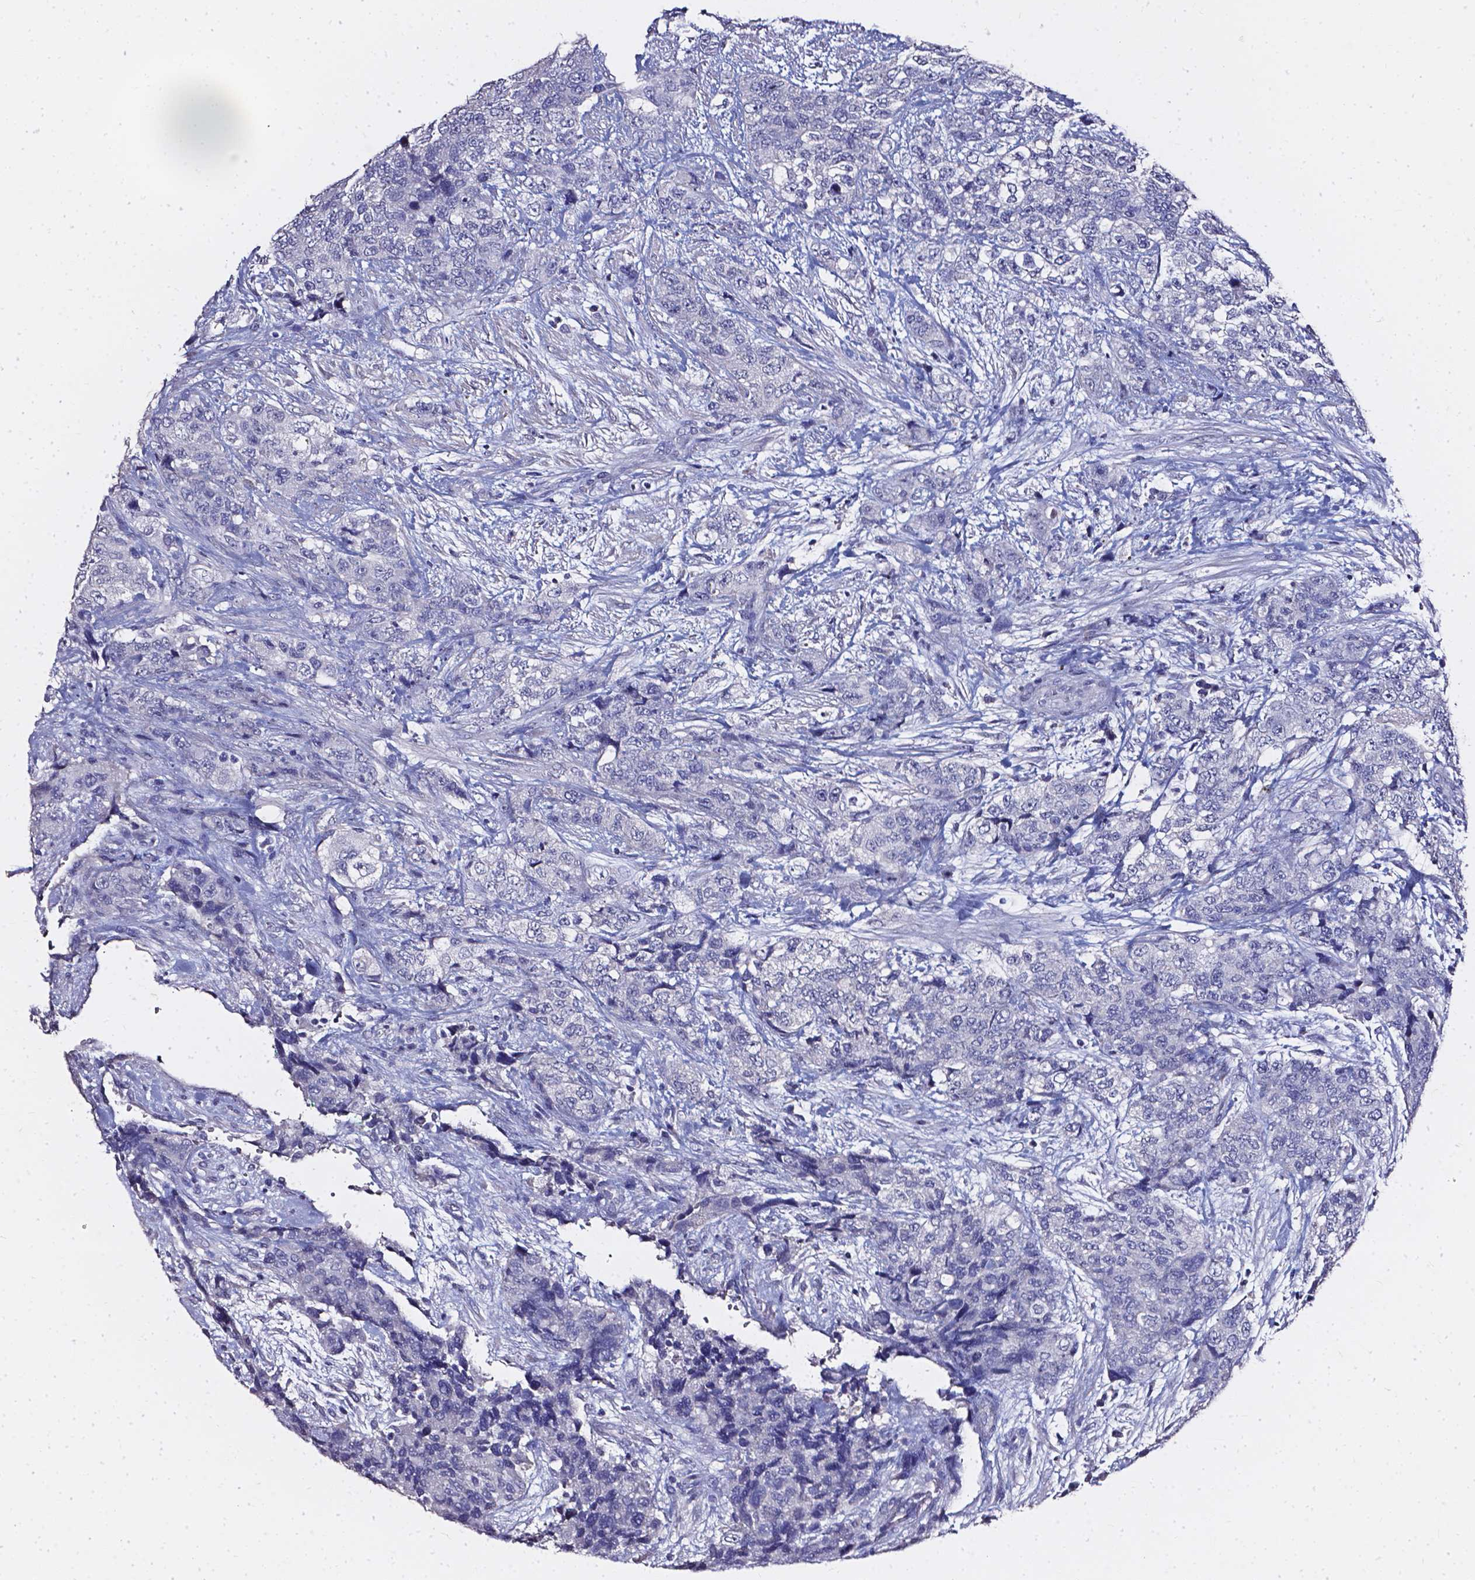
{"staining": {"intensity": "negative", "quantity": "none", "location": "none"}, "tissue": "urothelial cancer", "cell_type": "Tumor cells", "image_type": "cancer", "snomed": [{"axis": "morphology", "description": "Urothelial carcinoma, High grade"}, {"axis": "topography", "description": "Urinary bladder"}], "caption": "This is an IHC photomicrograph of human high-grade urothelial carcinoma. There is no expression in tumor cells.", "gene": "AKR1B10", "patient": {"sex": "female", "age": 78}}